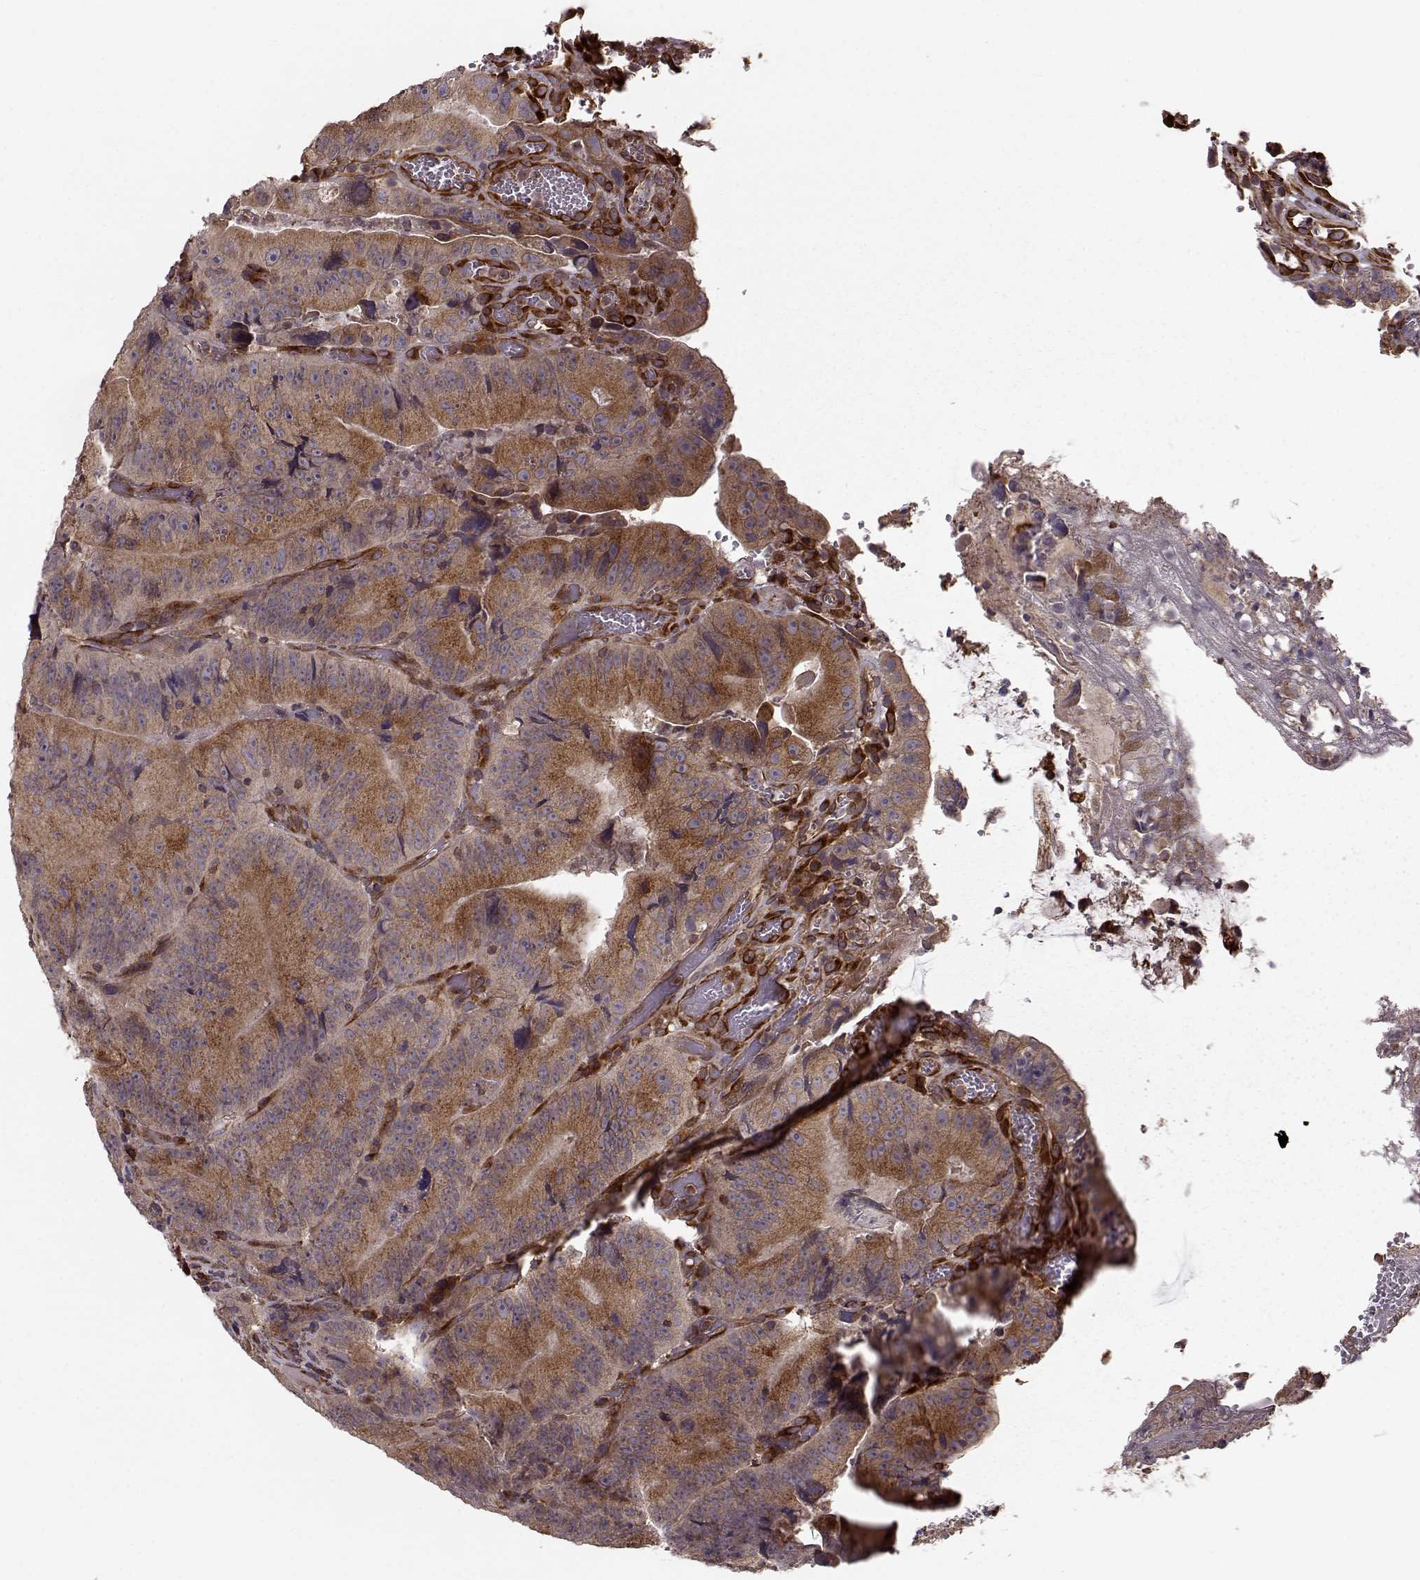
{"staining": {"intensity": "moderate", "quantity": ">75%", "location": "cytoplasmic/membranous"}, "tissue": "colorectal cancer", "cell_type": "Tumor cells", "image_type": "cancer", "snomed": [{"axis": "morphology", "description": "Adenocarcinoma, NOS"}, {"axis": "topography", "description": "Colon"}], "caption": "The histopathology image reveals immunohistochemical staining of colorectal cancer (adenocarcinoma). There is moderate cytoplasmic/membranous expression is identified in approximately >75% of tumor cells.", "gene": "YIPF5", "patient": {"sex": "female", "age": 86}}